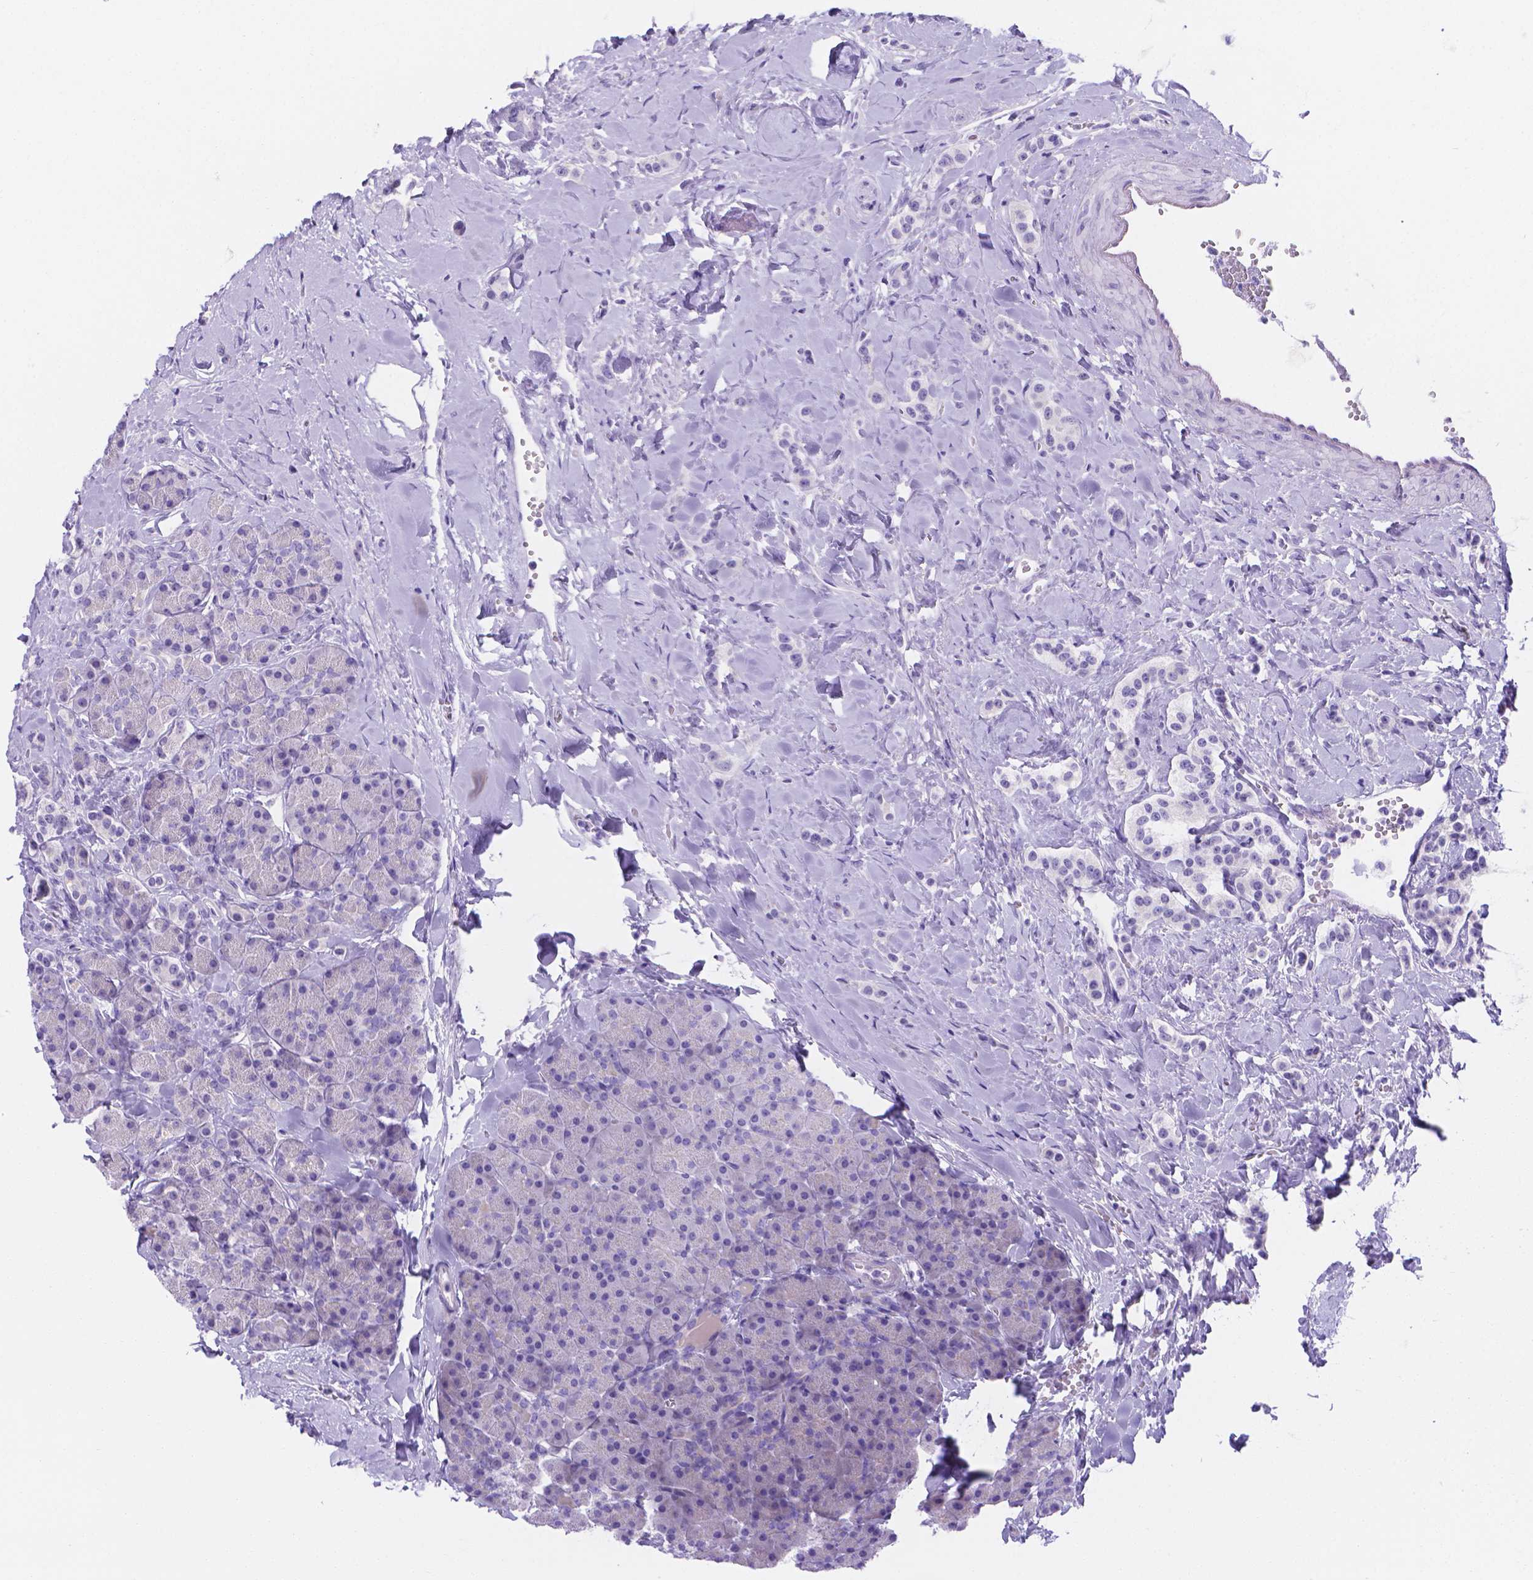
{"staining": {"intensity": "negative", "quantity": "none", "location": "none"}, "tissue": "carcinoid", "cell_type": "Tumor cells", "image_type": "cancer", "snomed": [{"axis": "morphology", "description": "Normal tissue, NOS"}, {"axis": "morphology", "description": "Carcinoid, malignant, NOS"}, {"axis": "topography", "description": "Pancreas"}], "caption": "This is a image of IHC staining of carcinoid, which shows no staining in tumor cells.", "gene": "MLN", "patient": {"sex": "male", "age": 36}}